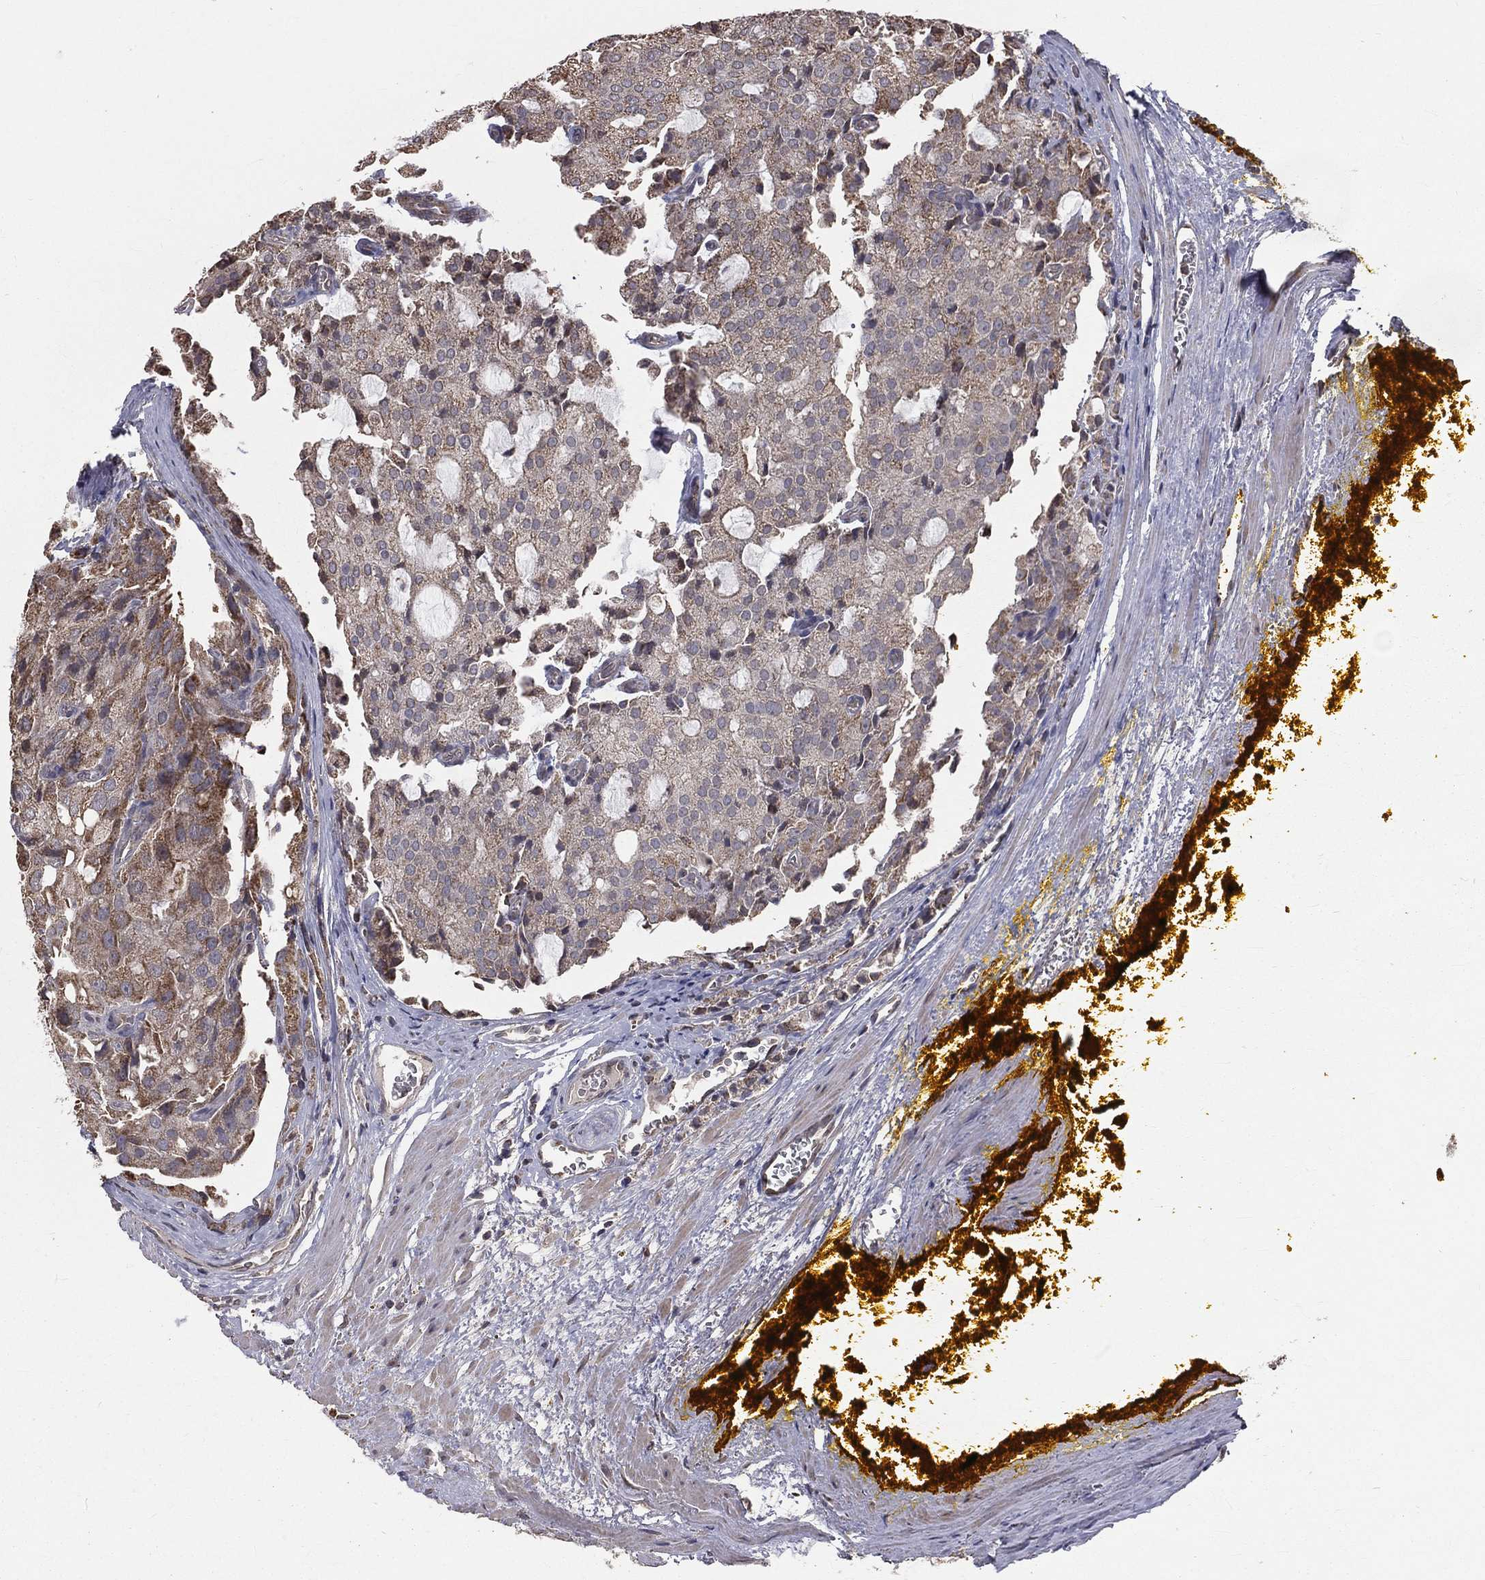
{"staining": {"intensity": "moderate", "quantity": "25%-75%", "location": "cytoplasmic/membranous"}, "tissue": "prostate cancer", "cell_type": "Tumor cells", "image_type": "cancer", "snomed": [{"axis": "morphology", "description": "Adenocarcinoma, NOS"}, {"axis": "topography", "description": "Prostate and seminal vesicle, NOS"}, {"axis": "topography", "description": "Prostate"}], "caption": "A high-resolution histopathology image shows IHC staining of prostate cancer, which demonstrates moderate cytoplasmic/membranous expression in approximately 25%-75% of tumor cells.", "gene": "MRPL46", "patient": {"sex": "male", "age": 67}}